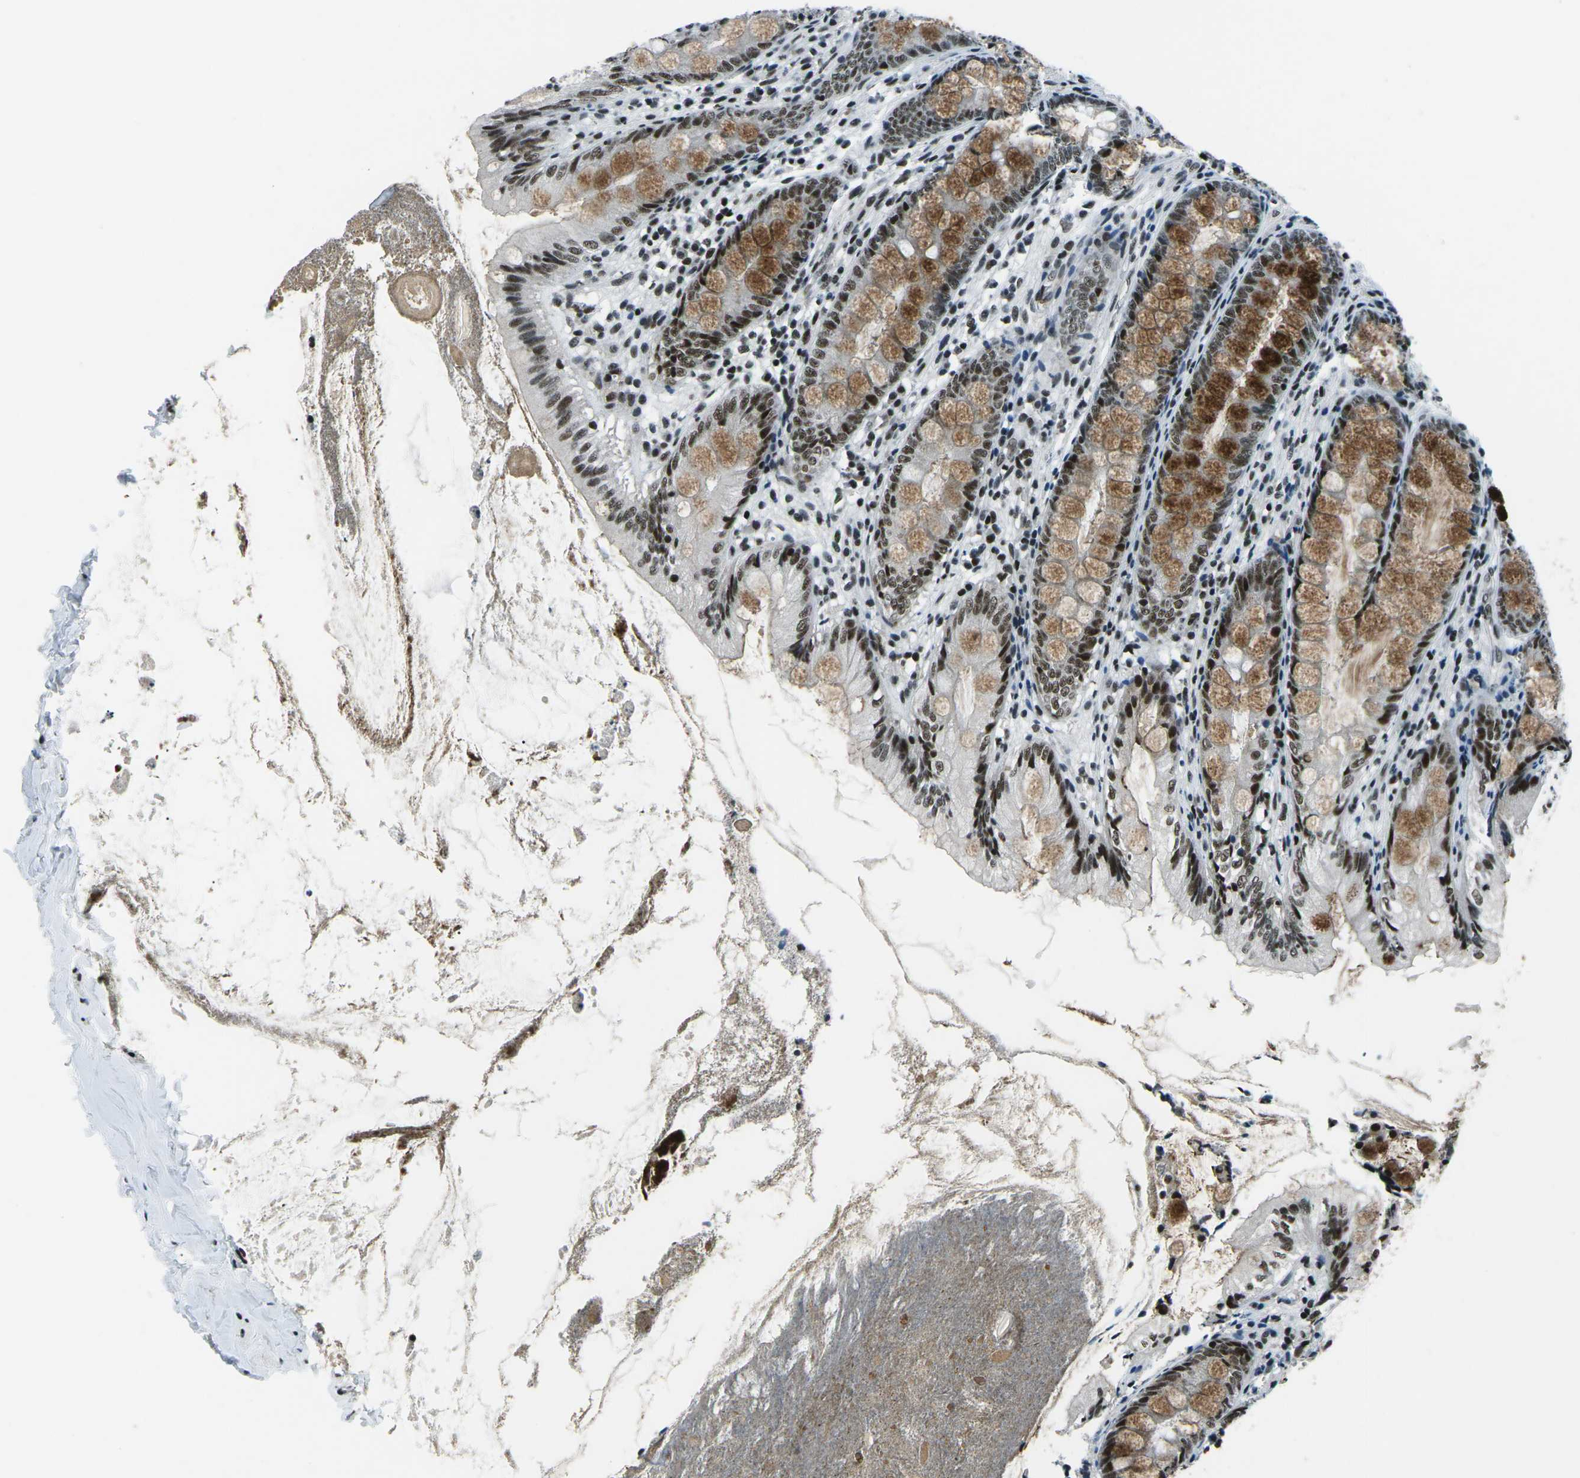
{"staining": {"intensity": "moderate", "quantity": ">75%", "location": "cytoplasmic/membranous,nuclear"}, "tissue": "appendix", "cell_type": "Glandular cells", "image_type": "normal", "snomed": [{"axis": "morphology", "description": "Normal tissue, NOS"}, {"axis": "topography", "description": "Appendix"}], "caption": "Protein staining exhibits moderate cytoplasmic/membranous,nuclear expression in approximately >75% of glandular cells in benign appendix.", "gene": "RBL2", "patient": {"sex": "female", "age": 77}}